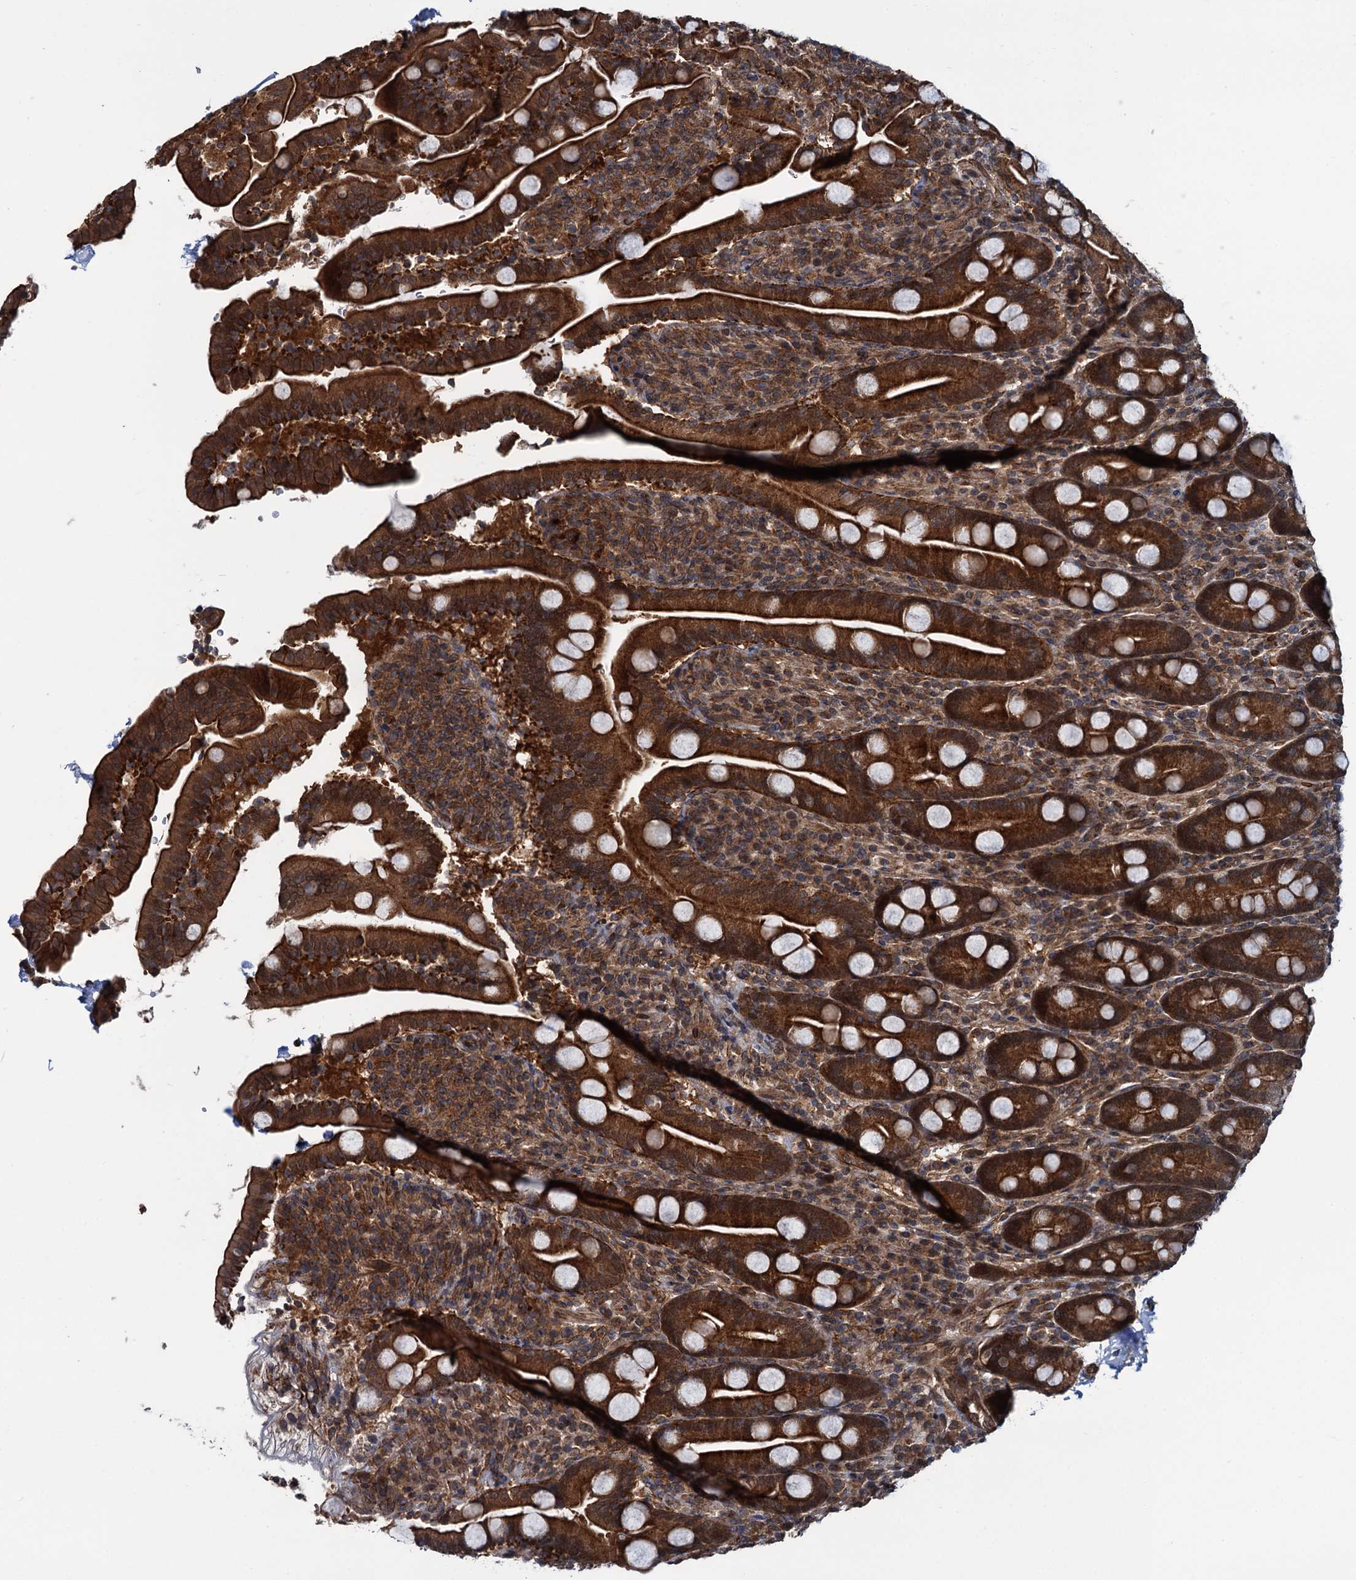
{"staining": {"intensity": "strong", "quantity": ">75%", "location": "cytoplasmic/membranous"}, "tissue": "duodenum", "cell_type": "Glandular cells", "image_type": "normal", "snomed": [{"axis": "morphology", "description": "Normal tissue, NOS"}, {"axis": "topography", "description": "Duodenum"}], "caption": "Immunohistochemistry histopathology image of benign human duodenum stained for a protein (brown), which reveals high levels of strong cytoplasmic/membranous expression in about >75% of glandular cells.", "gene": "ZFYVE19", "patient": {"sex": "male", "age": 35}}